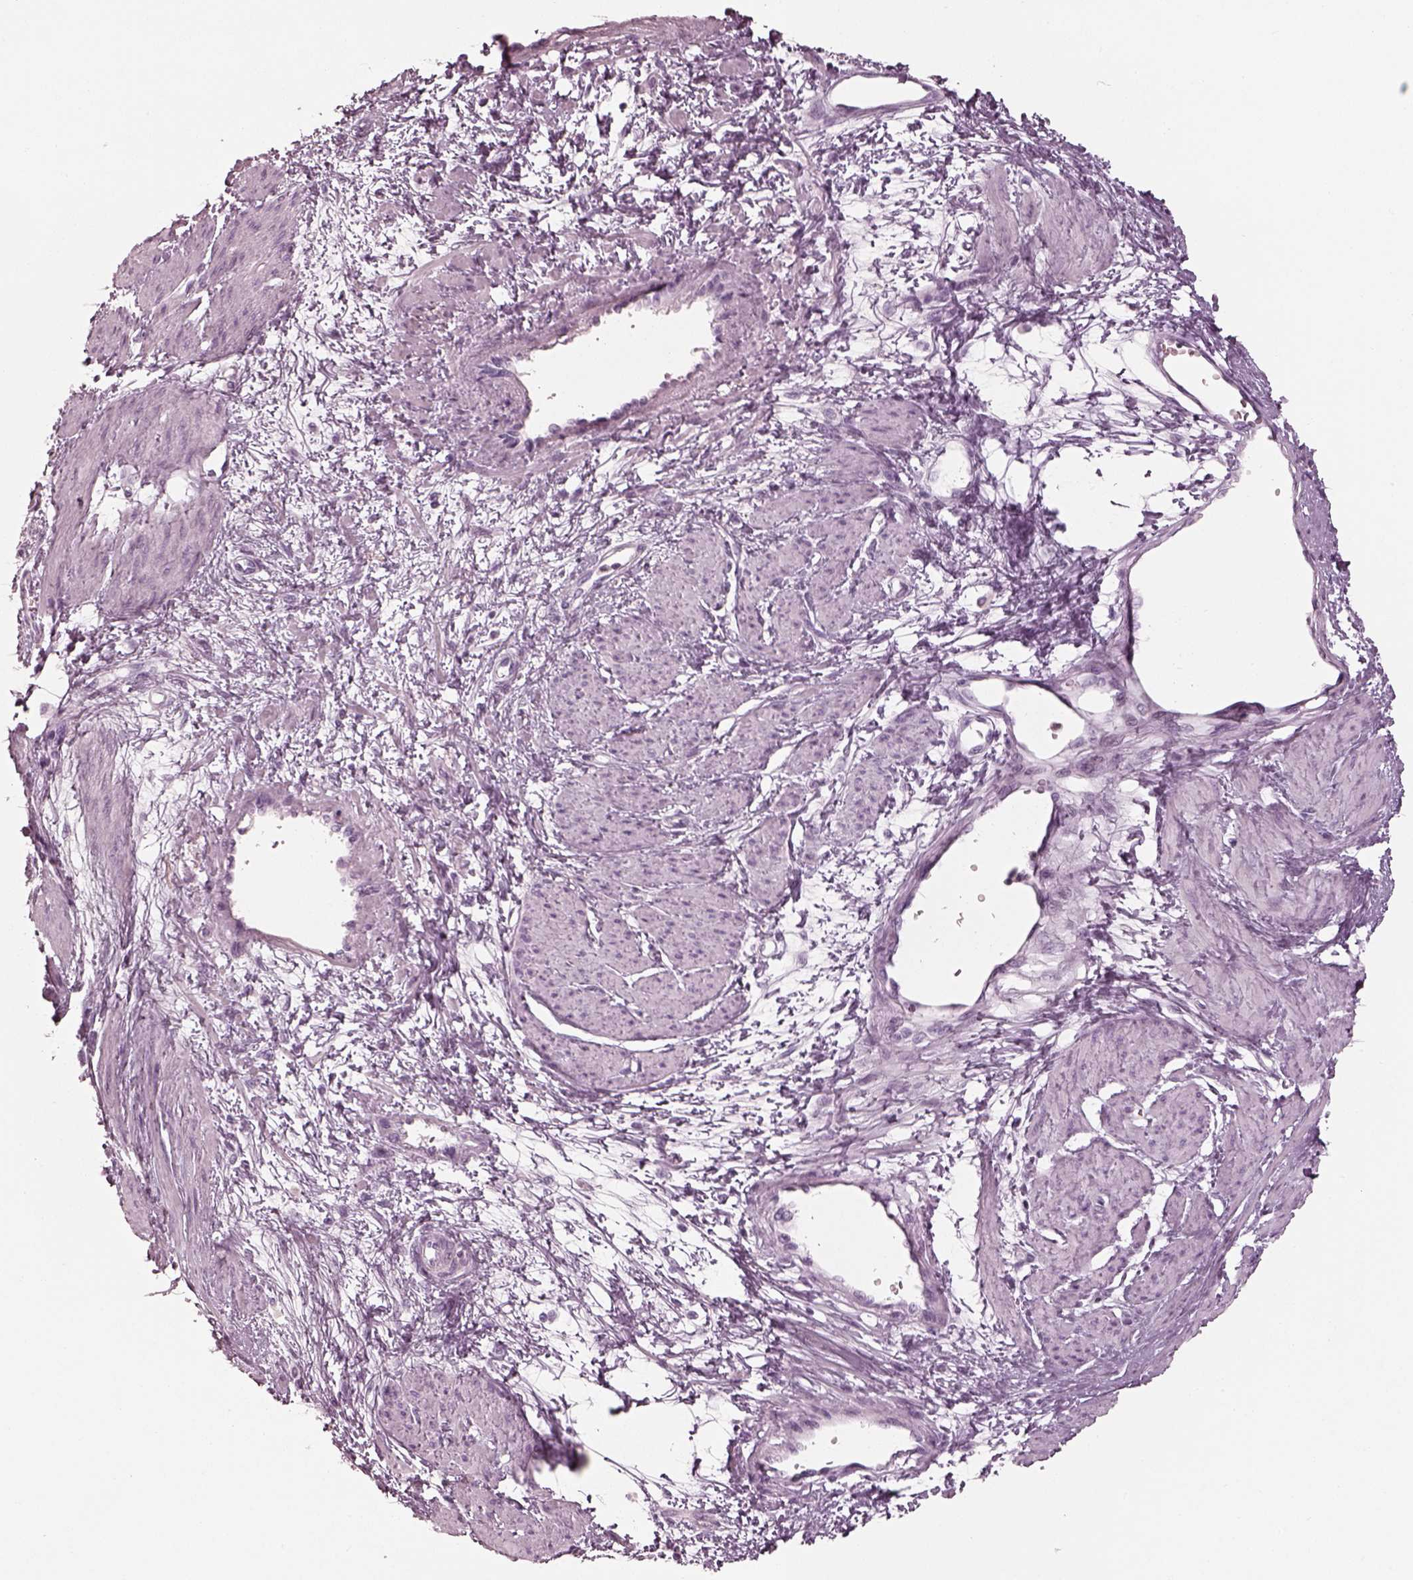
{"staining": {"intensity": "negative", "quantity": "none", "location": "none"}, "tissue": "smooth muscle", "cell_type": "Smooth muscle cells", "image_type": "normal", "snomed": [{"axis": "morphology", "description": "Normal tissue, NOS"}, {"axis": "topography", "description": "Smooth muscle"}, {"axis": "topography", "description": "Uterus"}], "caption": "An IHC histopathology image of unremarkable smooth muscle is shown. There is no staining in smooth muscle cells of smooth muscle. (Stains: DAB immunohistochemistry (IHC) with hematoxylin counter stain, Microscopy: brightfield microscopy at high magnification).", "gene": "ENSG00000289258", "patient": {"sex": "female", "age": 39}}